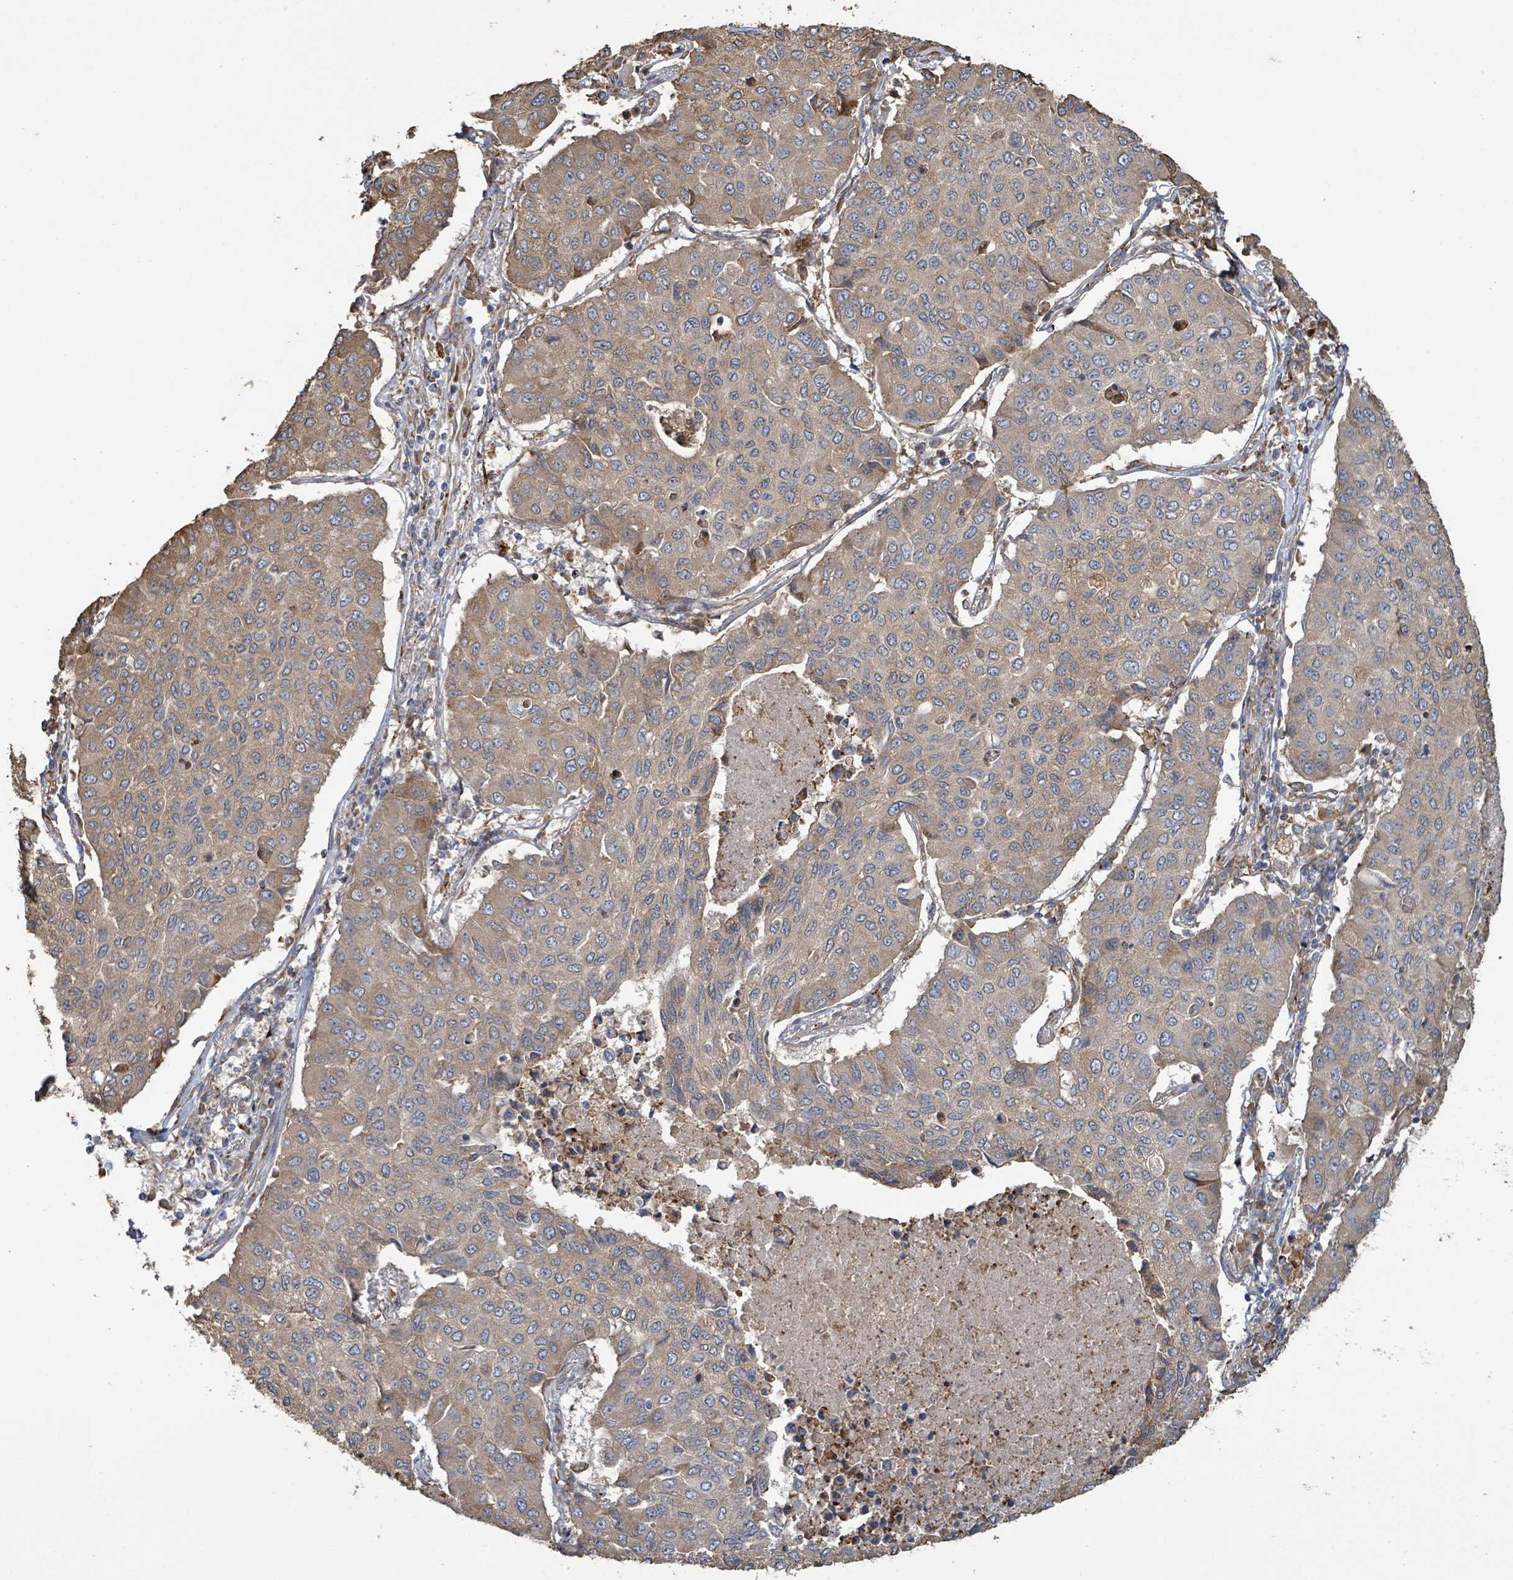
{"staining": {"intensity": "moderate", "quantity": "25%-75%", "location": "cytoplasmic/membranous"}, "tissue": "lung cancer", "cell_type": "Tumor cells", "image_type": "cancer", "snomed": [{"axis": "morphology", "description": "Squamous cell carcinoma, NOS"}, {"axis": "topography", "description": "Lung"}], "caption": "Immunohistochemical staining of lung cancer shows medium levels of moderate cytoplasmic/membranous protein positivity in about 25%-75% of tumor cells.", "gene": "ARPIN", "patient": {"sex": "male", "age": 74}}